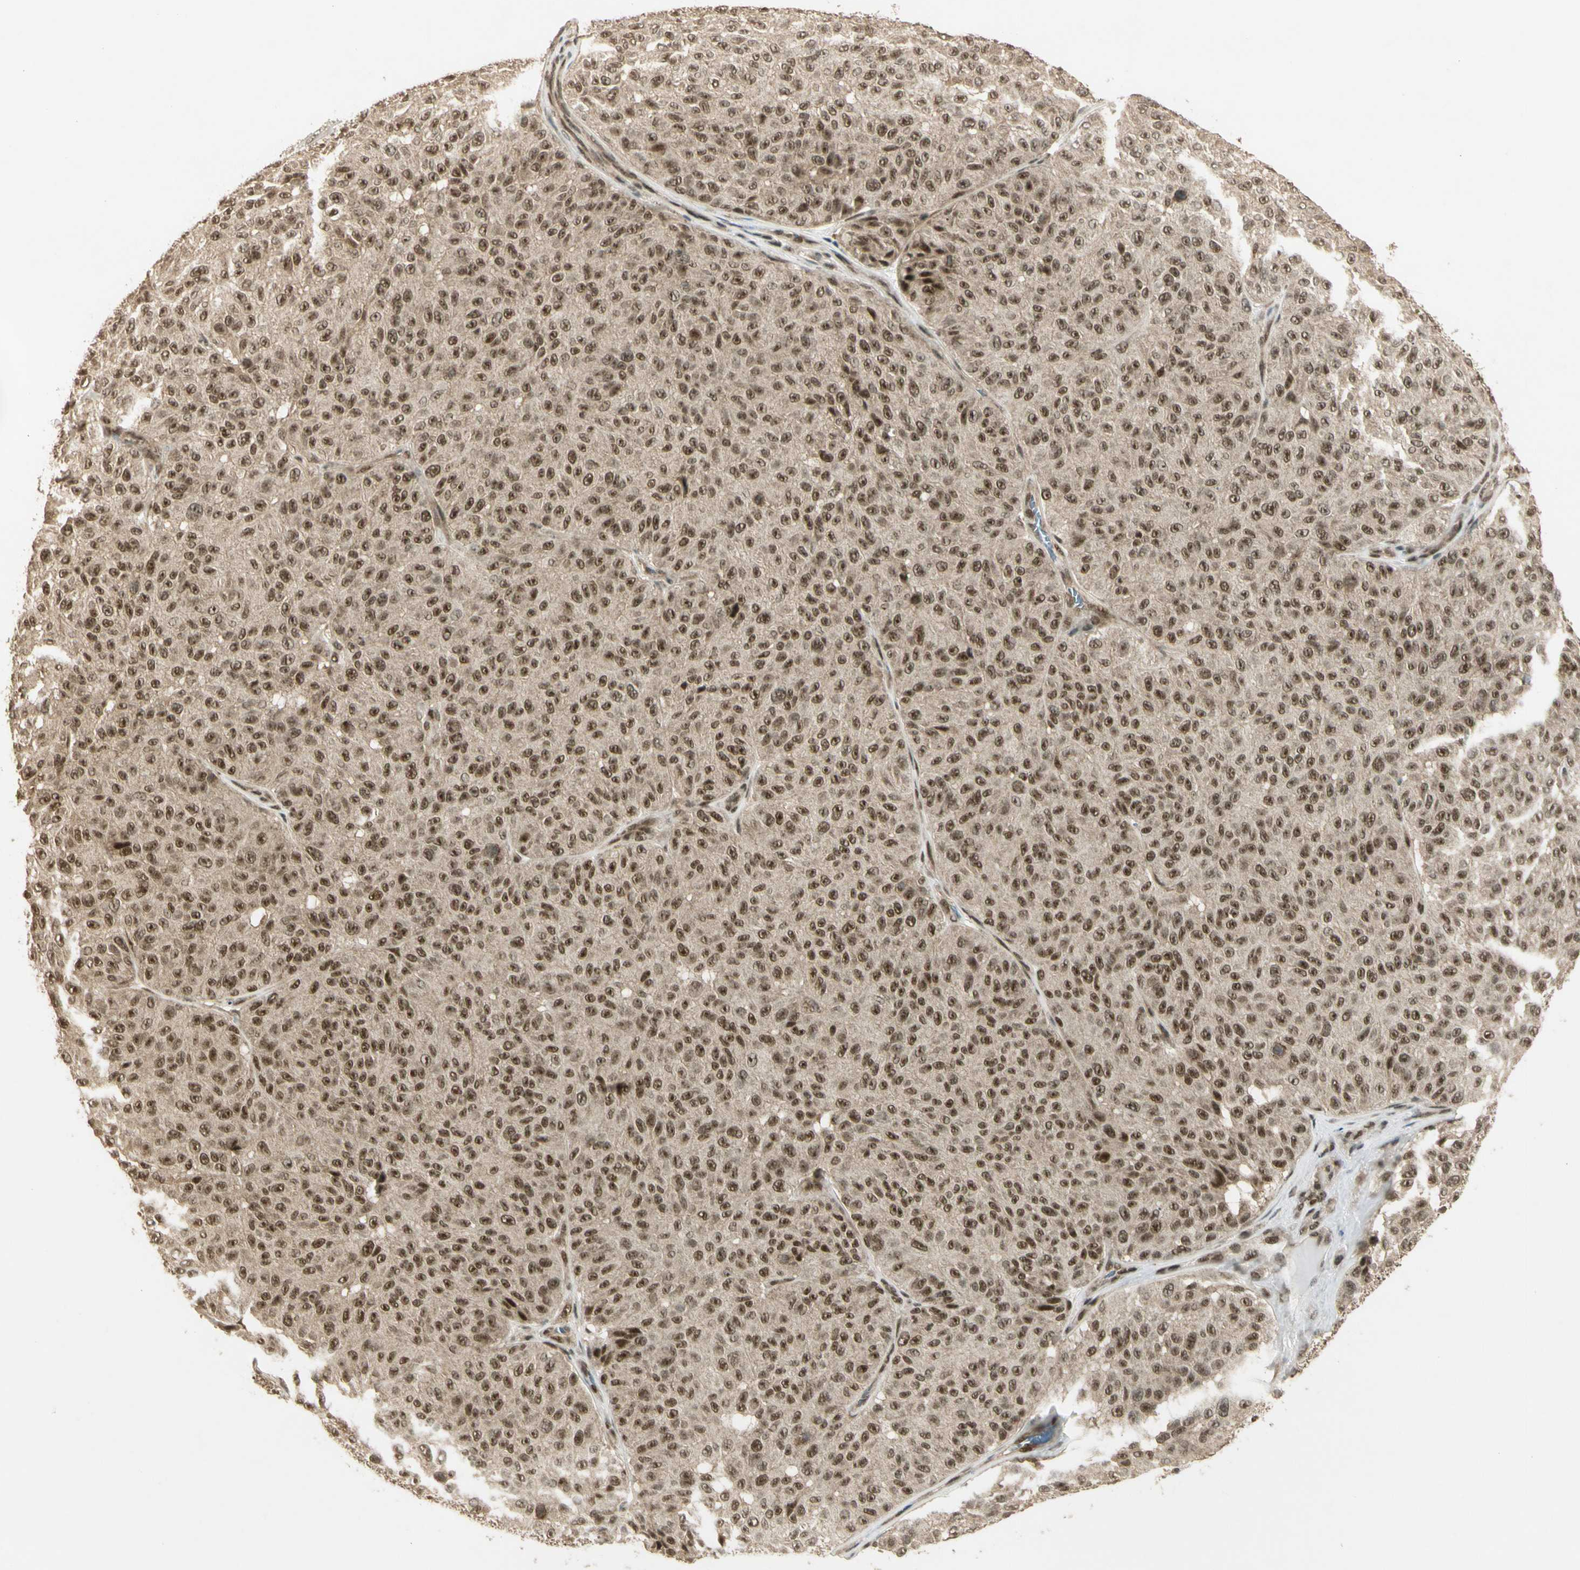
{"staining": {"intensity": "moderate", "quantity": ">75%", "location": "cytoplasmic/membranous,nuclear"}, "tissue": "melanoma", "cell_type": "Tumor cells", "image_type": "cancer", "snomed": [{"axis": "morphology", "description": "Malignant melanoma, NOS"}, {"axis": "topography", "description": "Skin"}], "caption": "DAB (3,3'-diaminobenzidine) immunohistochemical staining of malignant melanoma shows moderate cytoplasmic/membranous and nuclear protein expression in approximately >75% of tumor cells.", "gene": "ZNF135", "patient": {"sex": "female", "age": 46}}